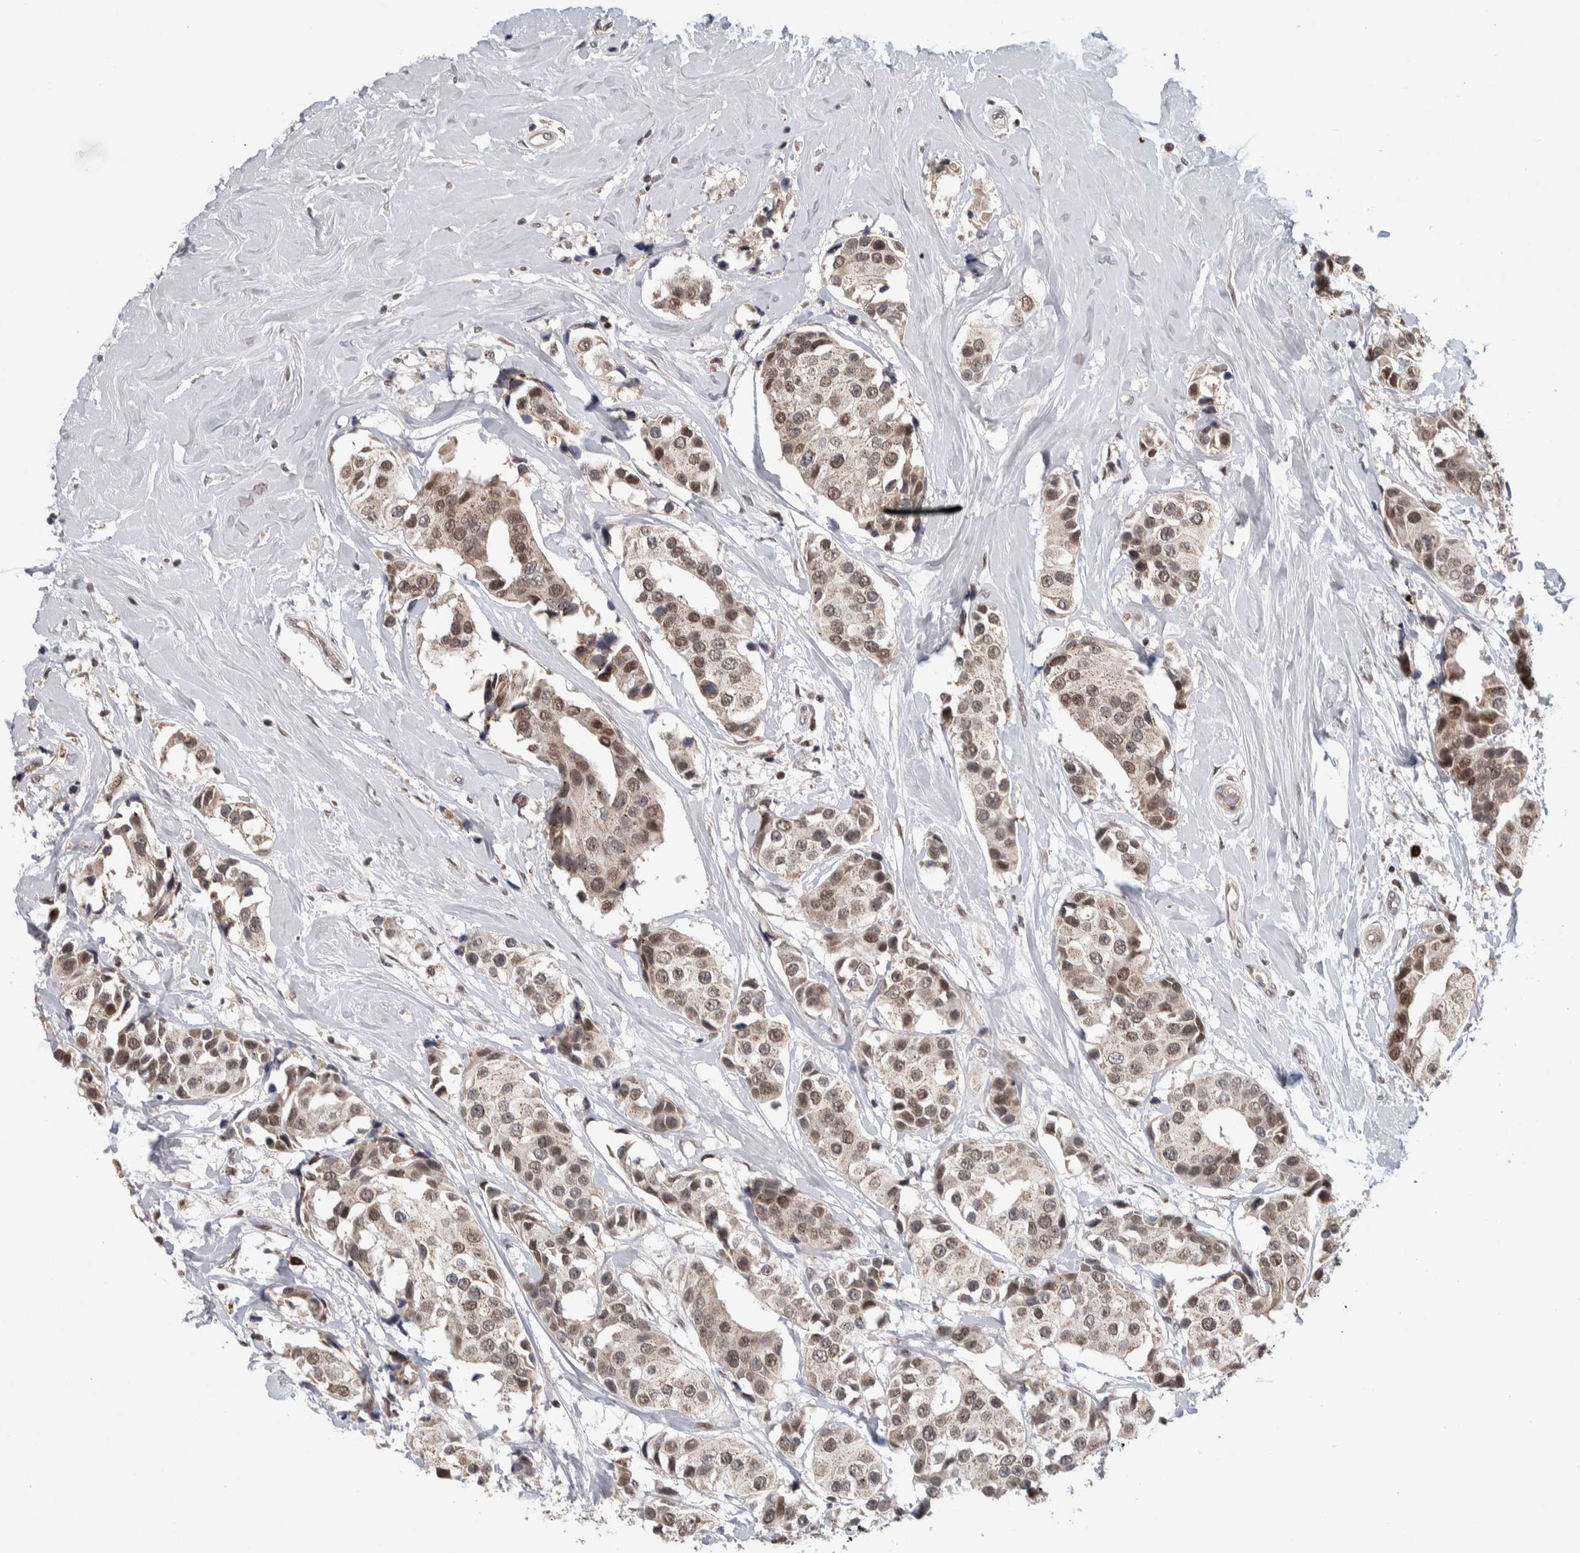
{"staining": {"intensity": "moderate", "quantity": ">75%", "location": "nuclear"}, "tissue": "breast cancer", "cell_type": "Tumor cells", "image_type": "cancer", "snomed": [{"axis": "morphology", "description": "Normal tissue, NOS"}, {"axis": "morphology", "description": "Duct carcinoma"}, {"axis": "topography", "description": "Breast"}], "caption": "This histopathology image demonstrates breast infiltrating ductal carcinoma stained with immunohistochemistry (IHC) to label a protein in brown. The nuclear of tumor cells show moderate positivity for the protein. Nuclei are counter-stained blue.", "gene": "ZNF592", "patient": {"sex": "female", "age": 39}}